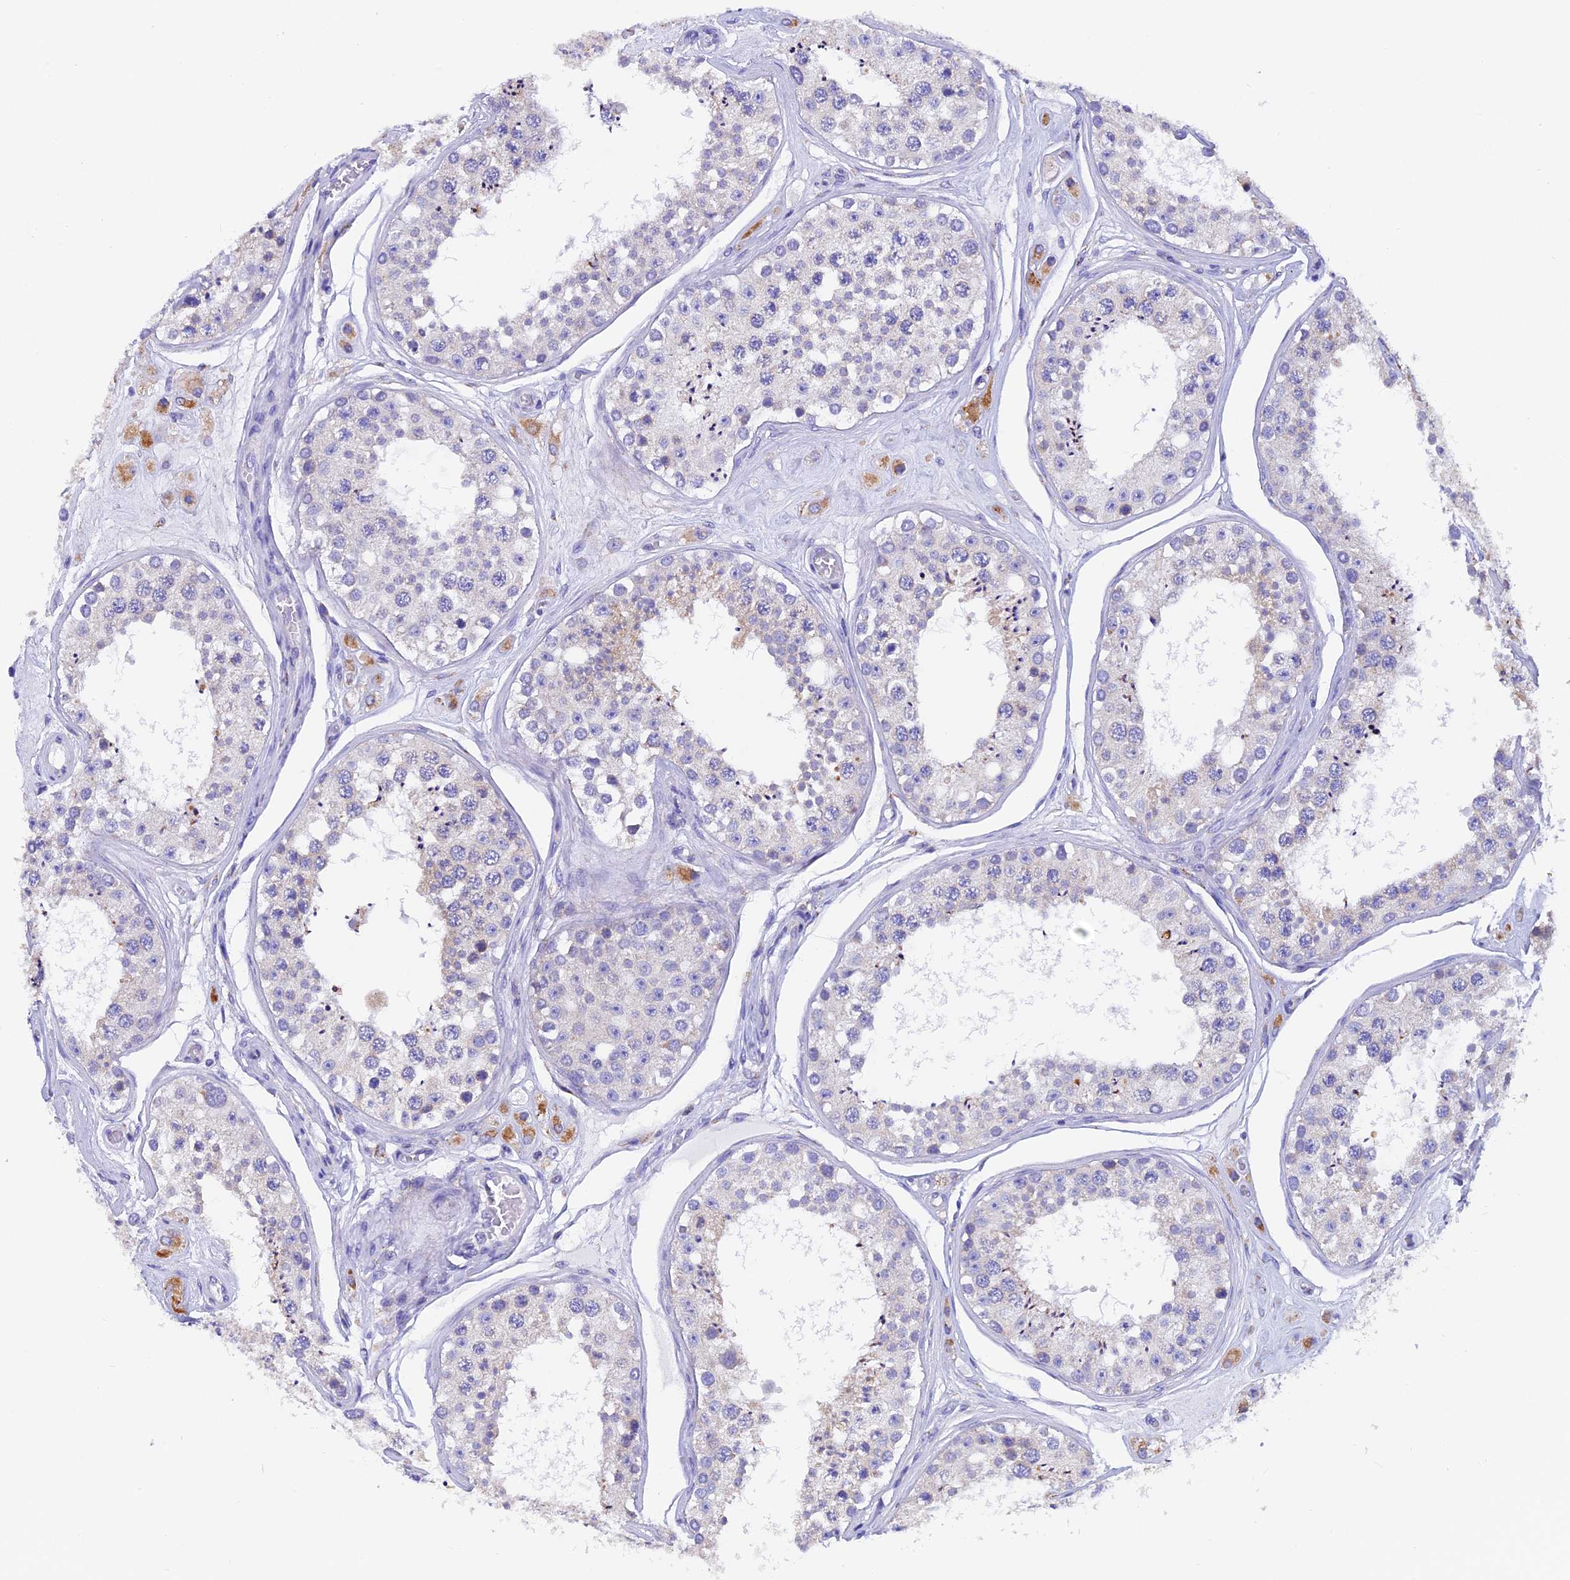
{"staining": {"intensity": "negative", "quantity": "none", "location": "none"}, "tissue": "testis", "cell_type": "Cells in seminiferous ducts", "image_type": "normal", "snomed": [{"axis": "morphology", "description": "Normal tissue, NOS"}, {"axis": "topography", "description": "Testis"}], "caption": "This histopathology image is of normal testis stained with immunohistochemistry to label a protein in brown with the nuclei are counter-stained blue. There is no positivity in cells in seminiferous ducts. (DAB immunohistochemistry, high magnification).", "gene": "SLC8B1", "patient": {"sex": "male", "age": 25}}